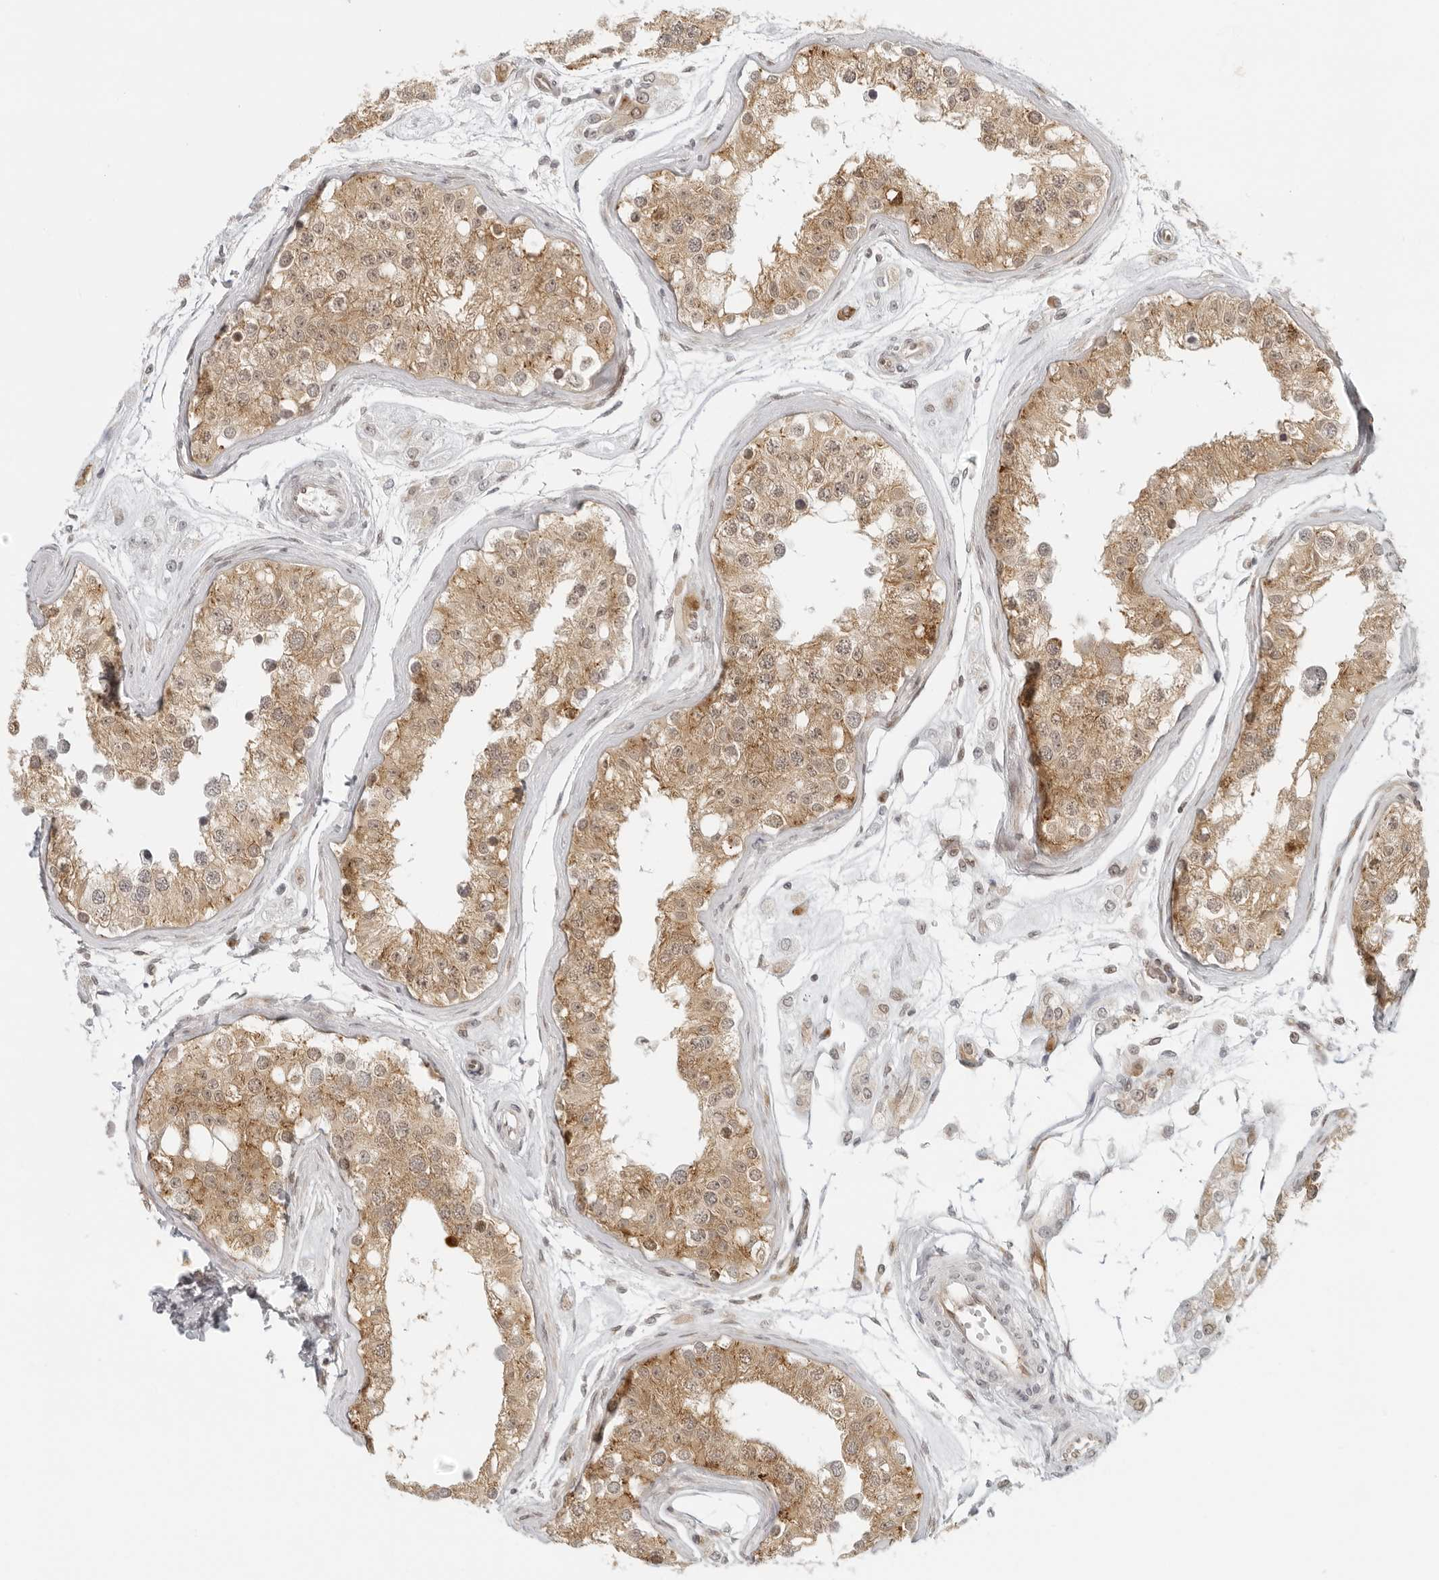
{"staining": {"intensity": "moderate", "quantity": ">75%", "location": "cytoplasmic/membranous"}, "tissue": "testis", "cell_type": "Cells in seminiferous ducts", "image_type": "normal", "snomed": [{"axis": "morphology", "description": "Normal tissue, NOS"}, {"axis": "morphology", "description": "Adenocarcinoma, metastatic, NOS"}, {"axis": "topography", "description": "Testis"}], "caption": "The image demonstrates immunohistochemical staining of normal testis. There is moderate cytoplasmic/membranous staining is appreciated in approximately >75% of cells in seminiferous ducts. The staining was performed using DAB (3,3'-diaminobenzidine) to visualize the protein expression in brown, while the nuclei were stained in blue with hematoxylin (Magnification: 20x).", "gene": "EIF4G1", "patient": {"sex": "male", "age": 26}}